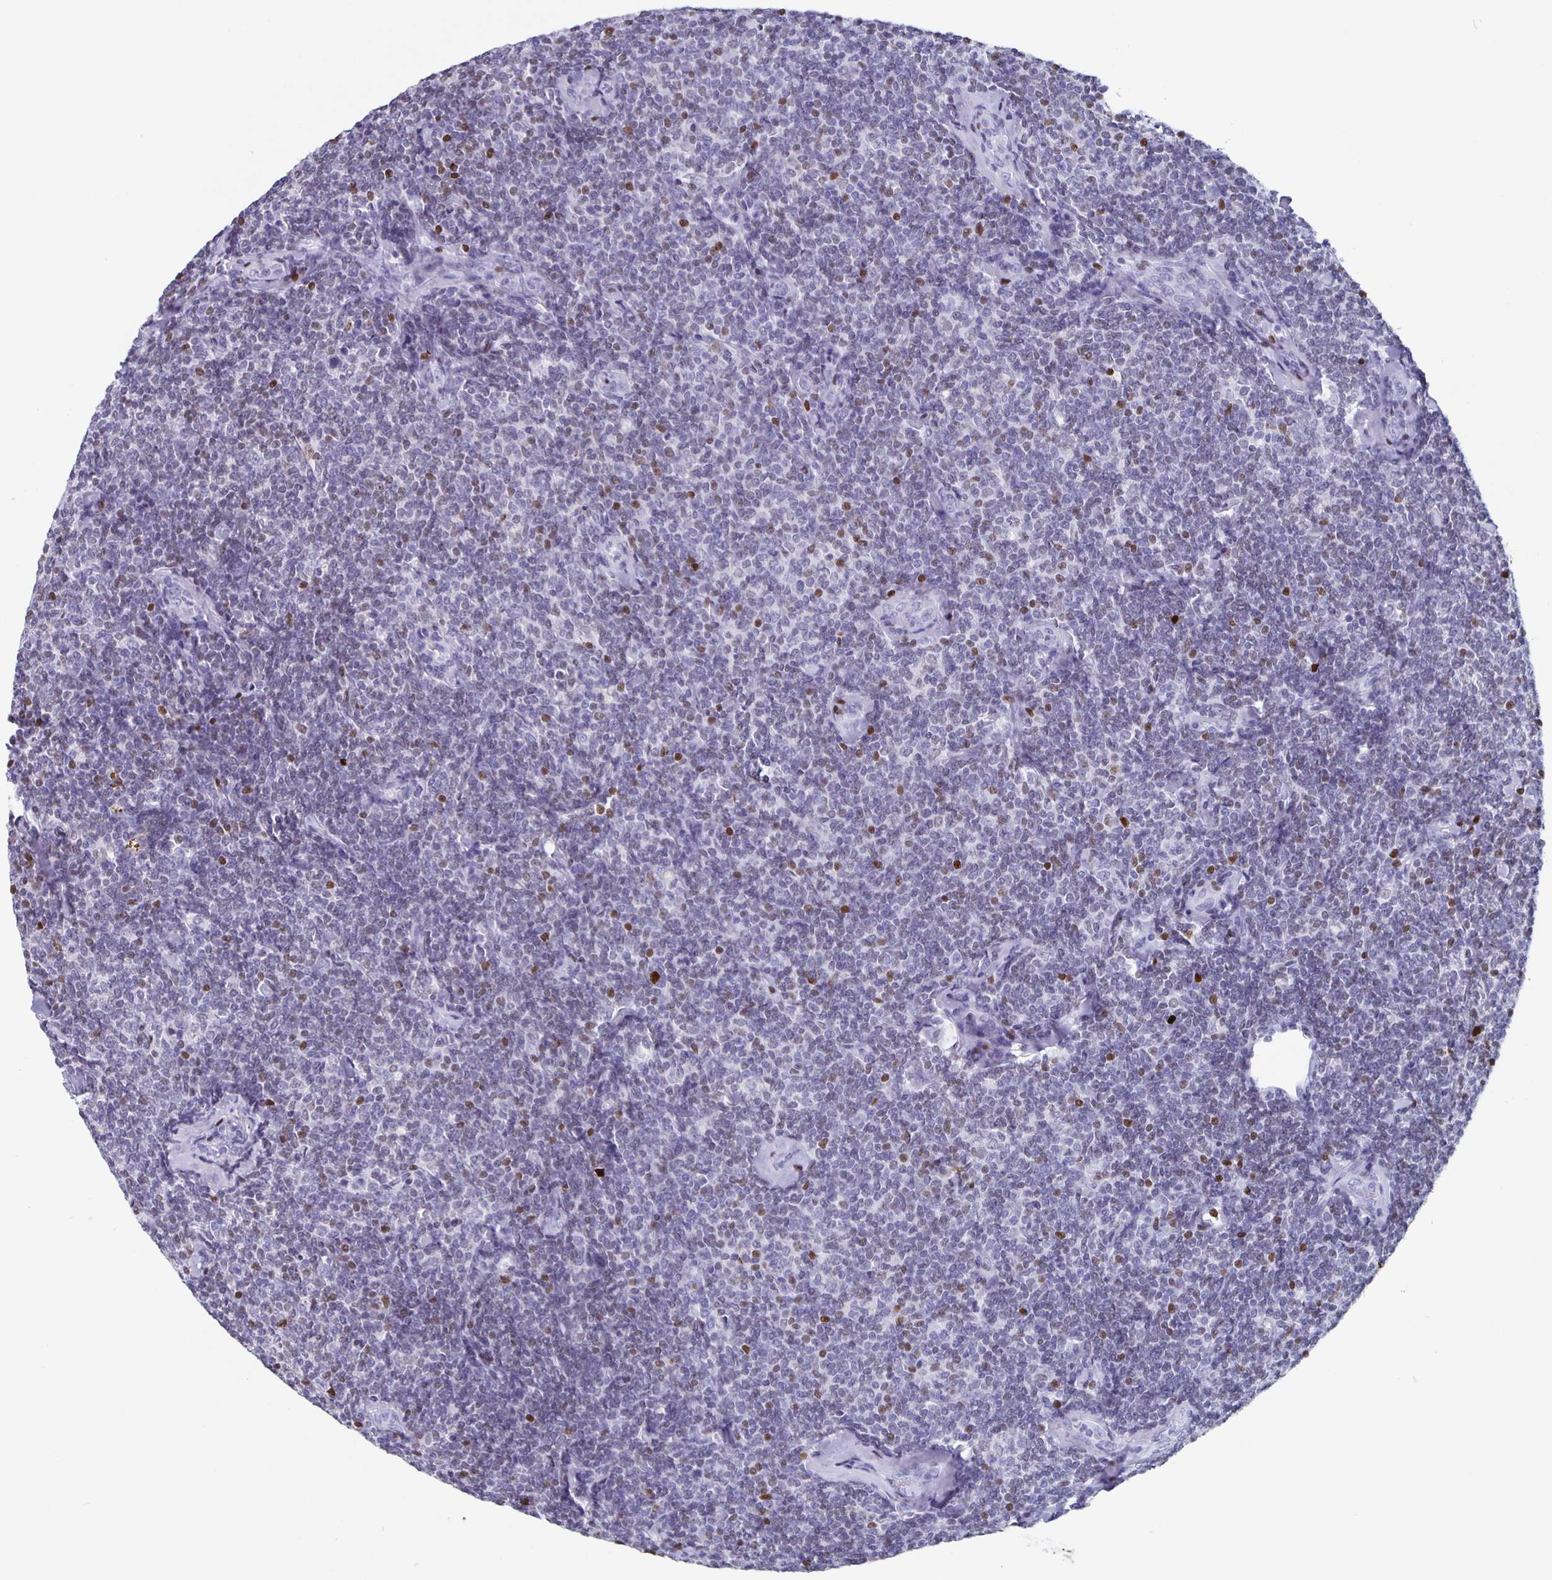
{"staining": {"intensity": "negative", "quantity": "none", "location": "none"}, "tissue": "lymphoma", "cell_type": "Tumor cells", "image_type": "cancer", "snomed": [{"axis": "morphology", "description": "Malignant lymphoma, non-Hodgkin's type, Low grade"}, {"axis": "topography", "description": "Lymph node"}], "caption": "Tumor cells show no significant protein staining in lymphoma.", "gene": "SATB2", "patient": {"sex": "female", "age": 56}}